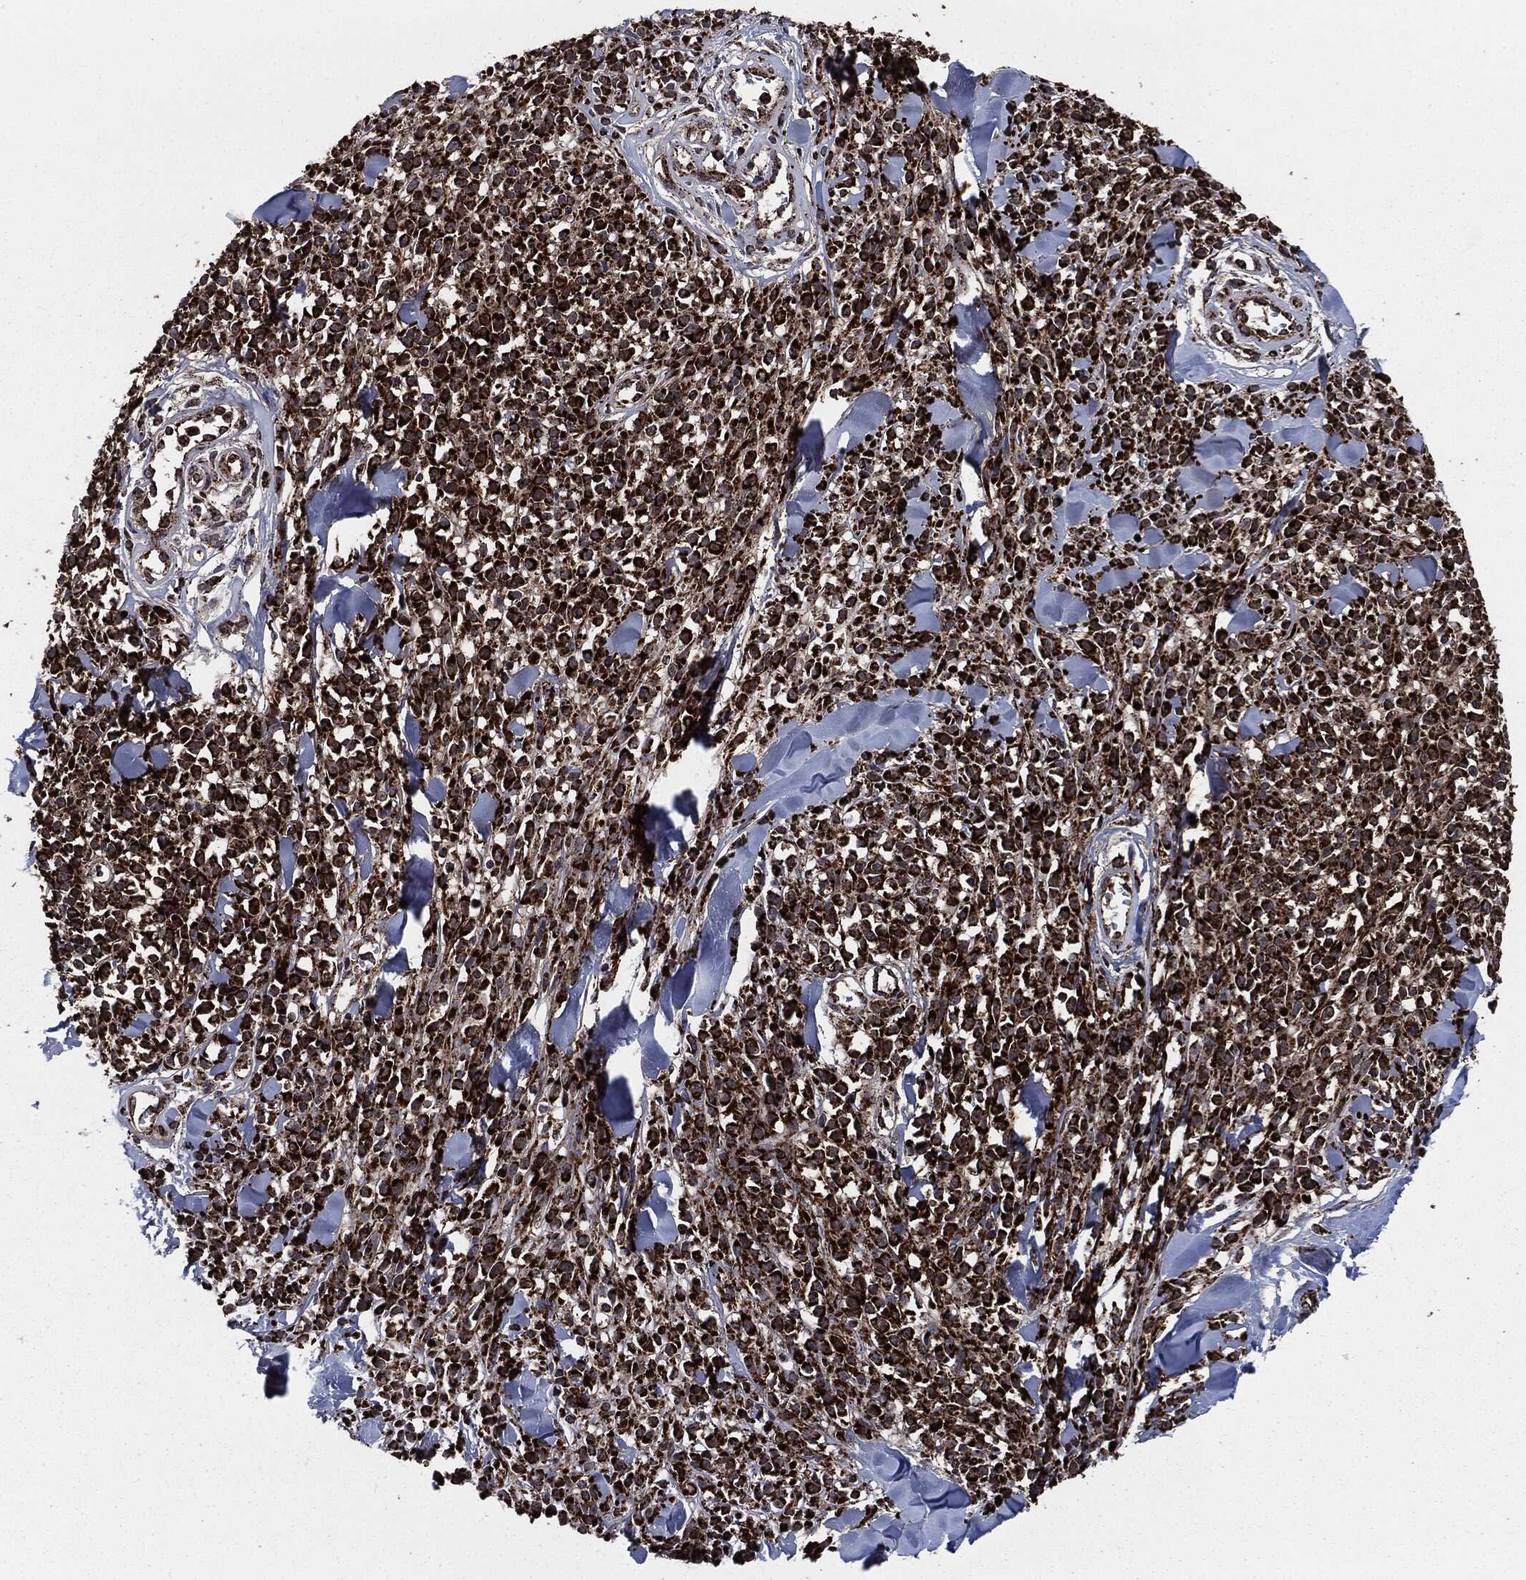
{"staining": {"intensity": "strong", "quantity": ">75%", "location": "cytoplasmic/membranous"}, "tissue": "melanoma", "cell_type": "Tumor cells", "image_type": "cancer", "snomed": [{"axis": "morphology", "description": "Malignant melanoma, NOS"}, {"axis": "topography", "description": "Skin"}, {"axis": "topography", "description": "Skin of trunk"}], "caption": "Protein staining of malignant melanoma tissue demonstrates strong cytoplasmic/membranous expression in about >75% of tumor cells.", "gene": "FH", "patient": {"sex": "male", "age": 74}}